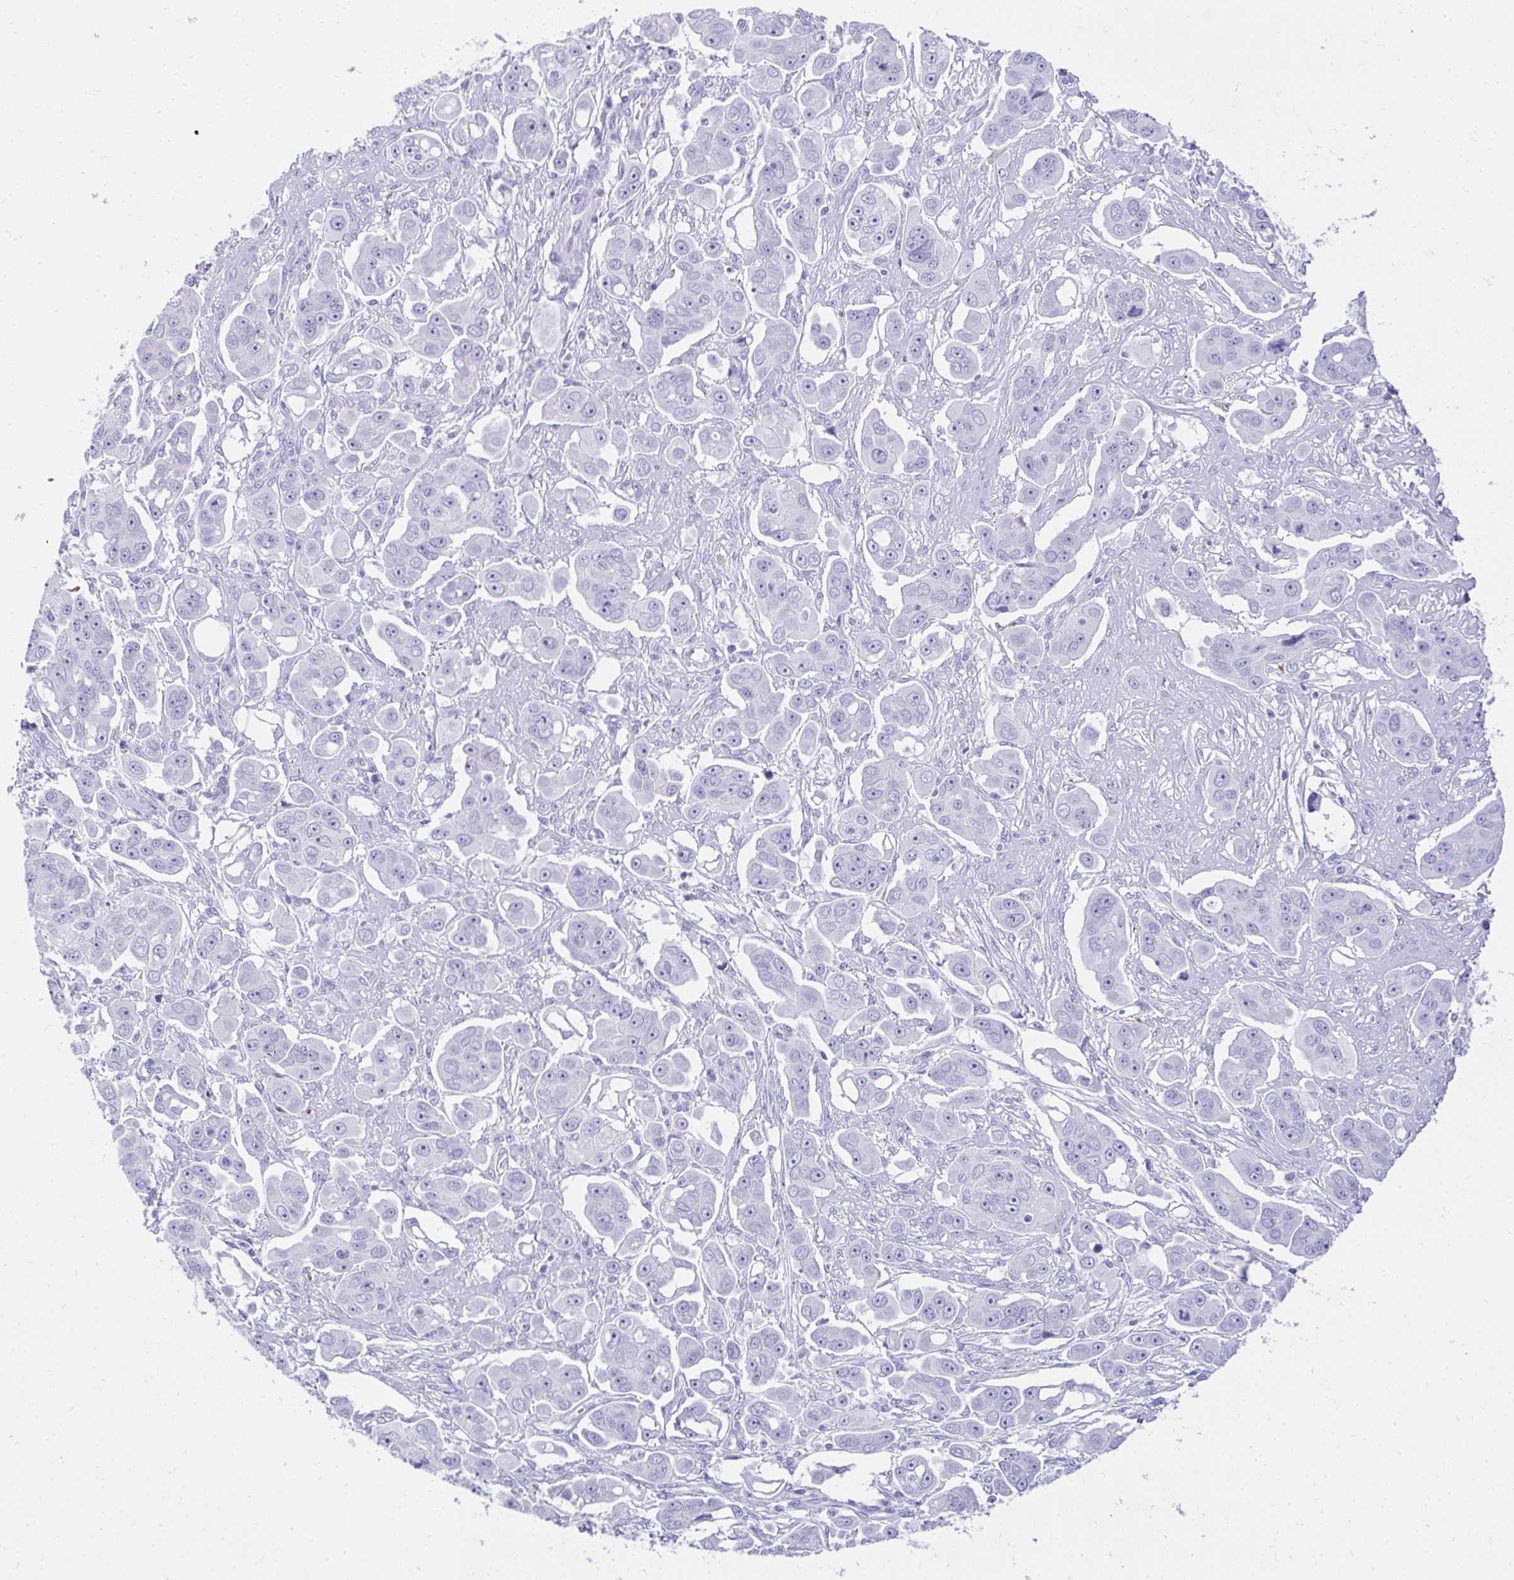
{"staining": {"intensity": "negative", "quantity": "none", "location": "none"}, "tissue": "ovarian cancer", "cell_type": "Tumor cells", "image_type": "cancer", "snomed": [{"axis": "morphology", "description": "Carcinoma, endometroid"}, {"axis": "topography", "description": "Ovary"}], "caption": "Human ovarian cancer (endometroid carcinoma) stained for a protein using IHC displays no positivity in tumor cells.", "gene": "KCNN4", "patient": {"sex": "female", "age": 70}}